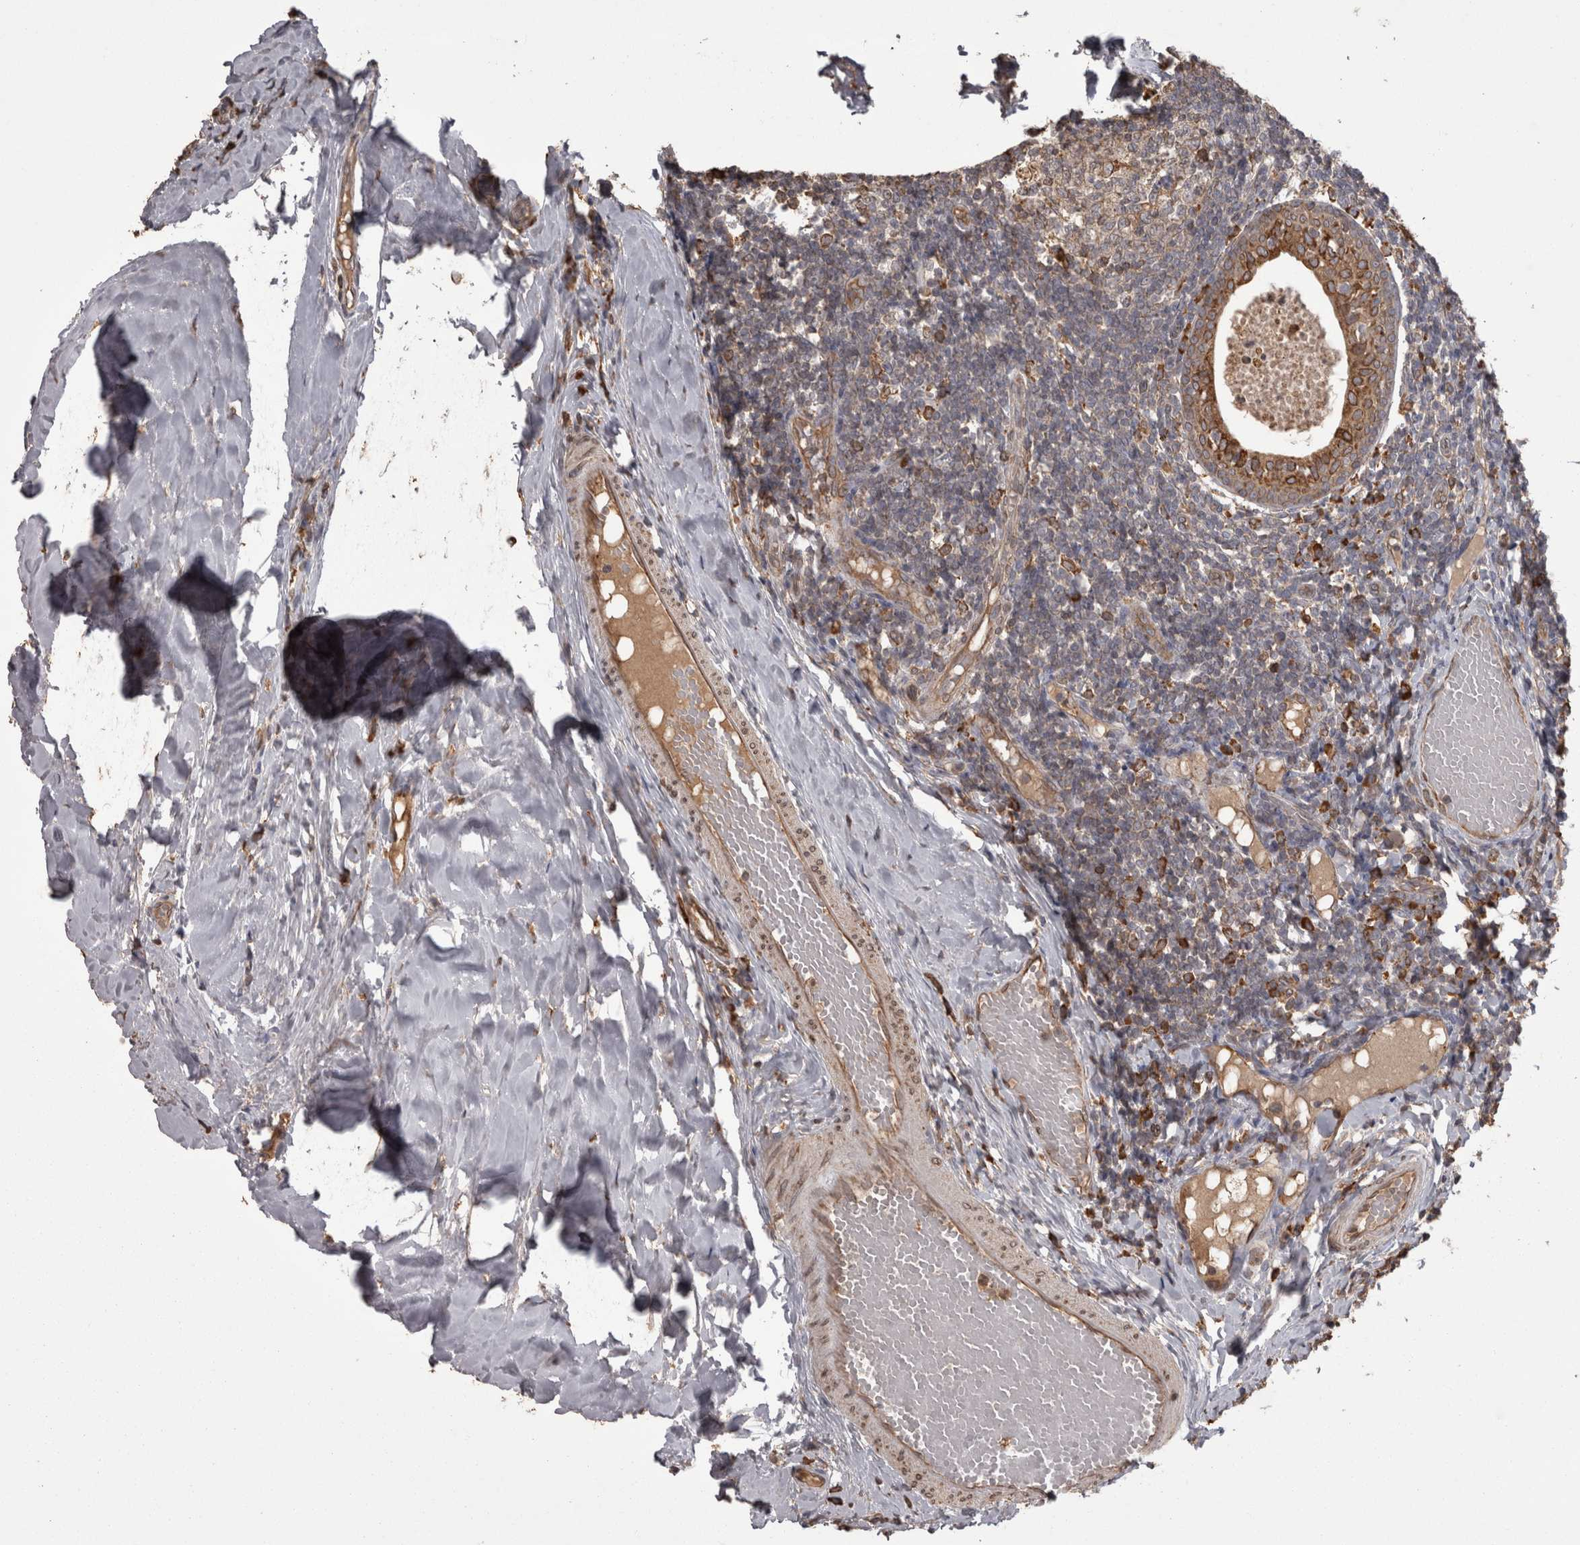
{"staining": {"intensity": "strong", "quantity": "<25%", "location": "cytoplasmic/membranous"}, "tissue": "tonsil", "cell_type": "Germinal center cells", "image_type": "normal", "snomed": [{"axis": "morphology", "description": "Normal tissue, NOS"}, {"axis": "topography", "description": "Tonsil"}], "caption": "This is a histology image of IHC staining of normal tonsil, which shows strong staining in the cytoplasmic/membranous of germinal center cells.", "gene": "PON2", "patient": {"sex": "female", "age": 19}}